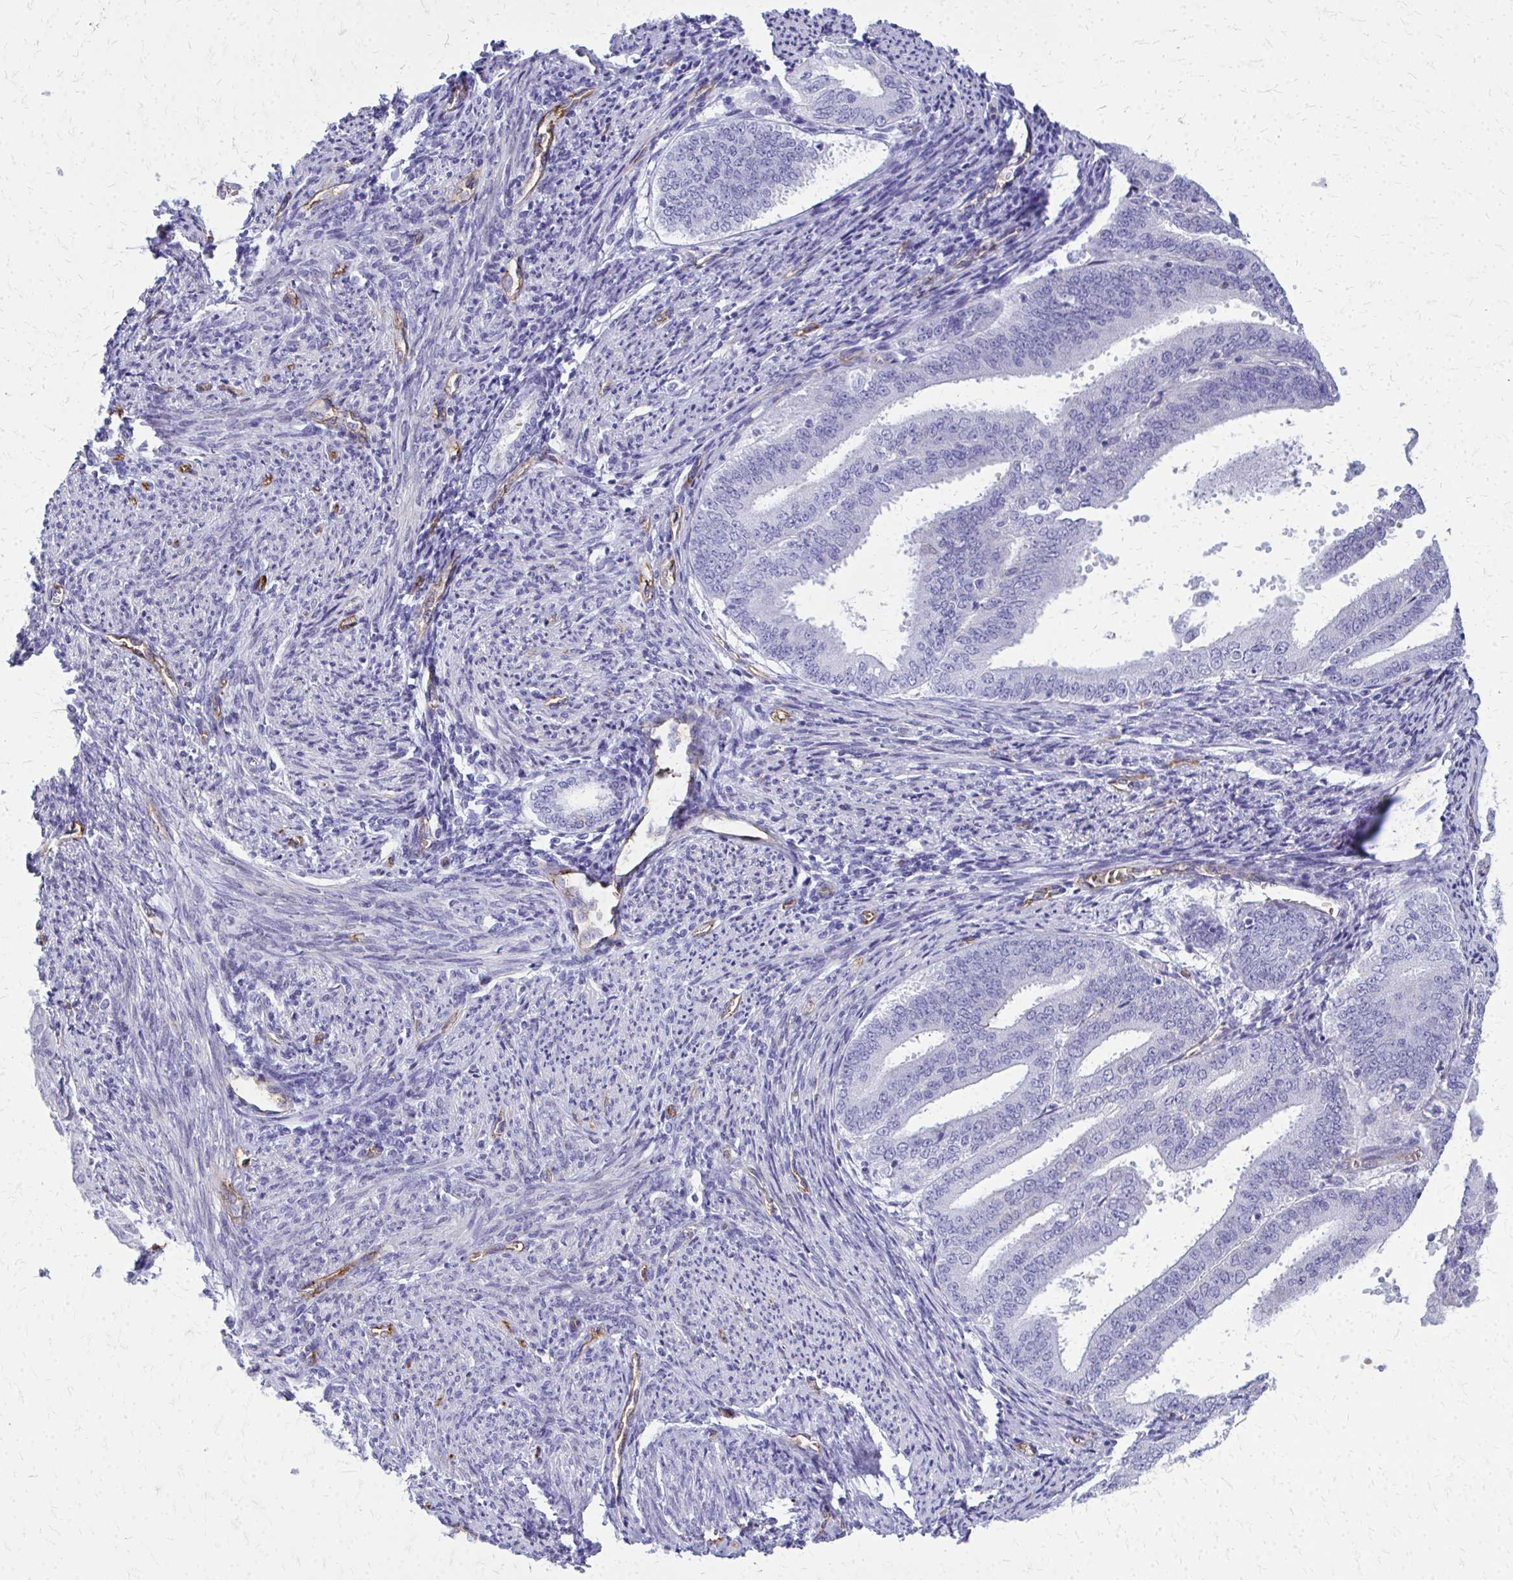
{"staining": {"intensity": "negative", "quantity": "none", "location": "none"}, "tissue": "endometrial cancer", "cell_type": "Tumor cells", "image_type": "cancer", "snomed": [{"axis": "morphology", "description": "Adenocarcinoma, NOS"}, {"axis": "topography", "description": "Endometrium"}], "caption": "The micrograph displays no significant positivity in tumor cells of endometrial cancer (adenocarcinoma).", "gene": "TPSG1", "patient": {"sex": "female", "age": 63}}